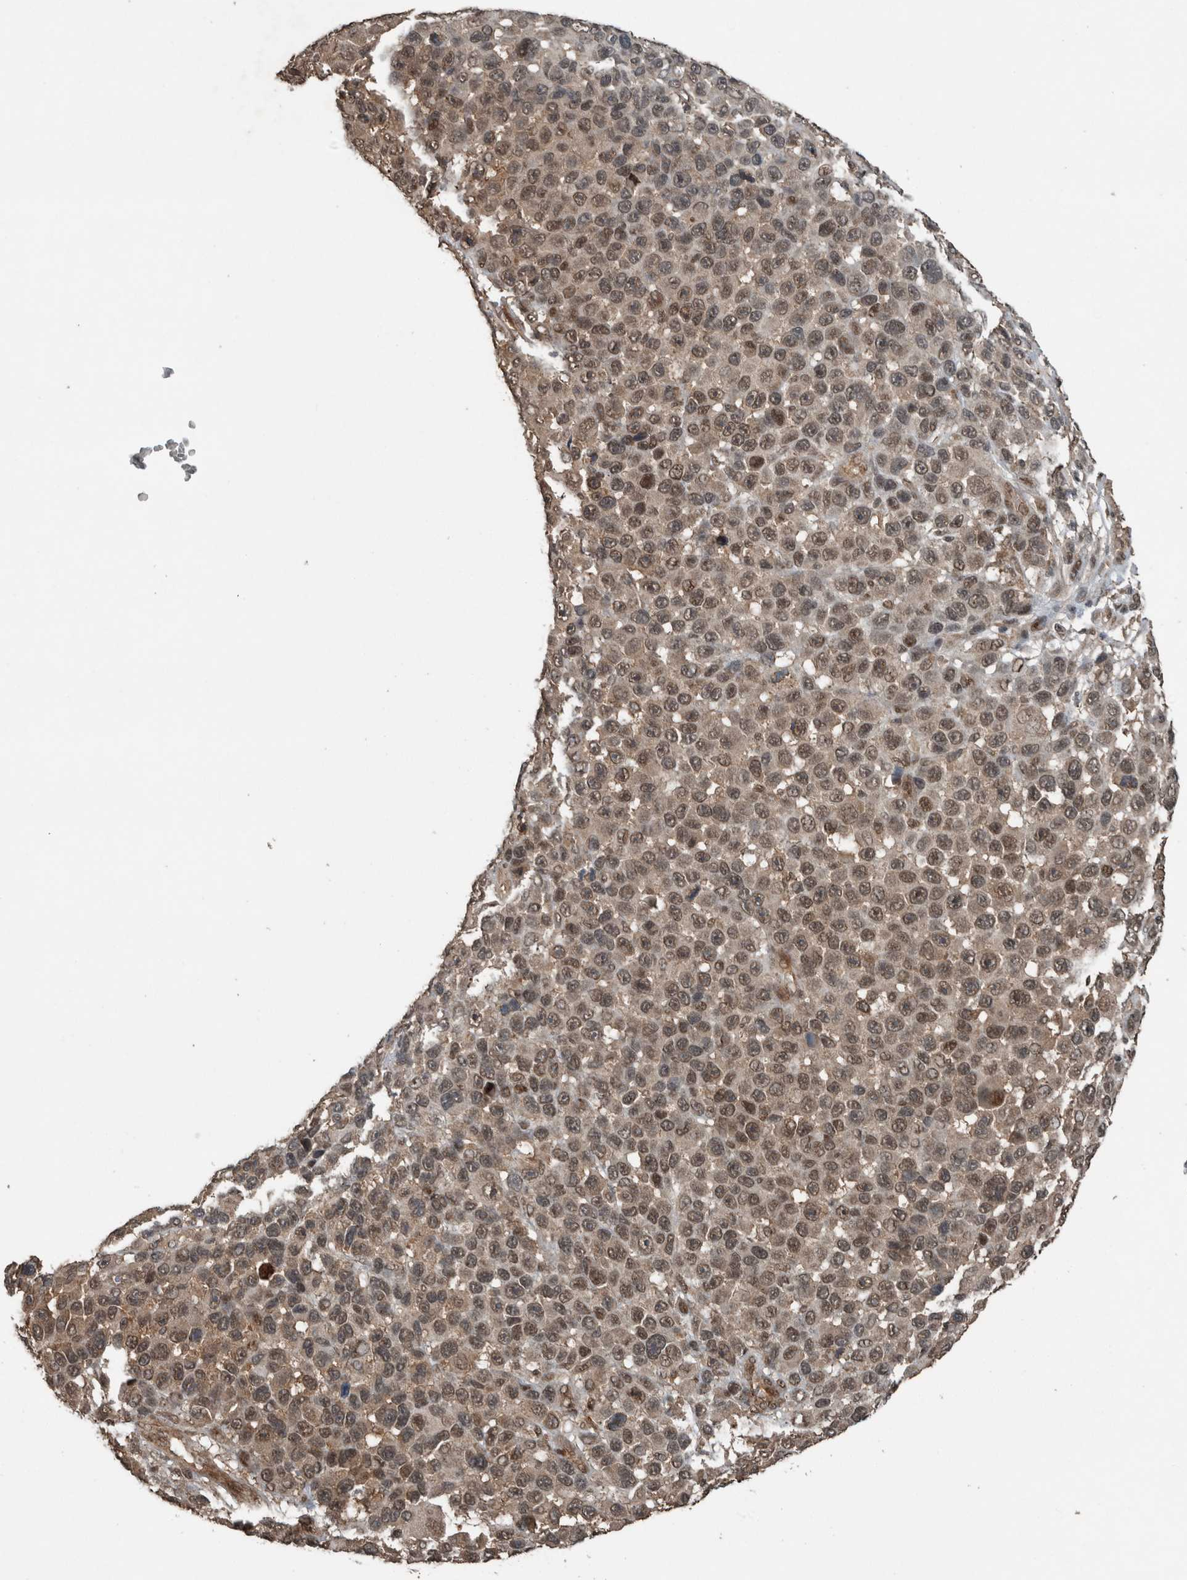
{"staining": {"intensity": "weak", "quantity": ">75%", "location": "cytoplasmic/membranous,nuclear"}, "tissue": "melanoma", "cell_type": "Tumor cells", "image_type": "cancer", "snomed": [{"axis": "morphology", "description": "Malignant melanoma, NOS"}, {"axis": "topography", "description": "Skin"}], "caption": "Immunohistochemistry (IHC) (DAB) staining of human malignant melanoma demonstrates weak cytoplasmic/membranous and nuclear protein expression in approximately >75% of tumor cells.", "gene": "MYO1E", "patient": {"sex": "male", "age": 53}}